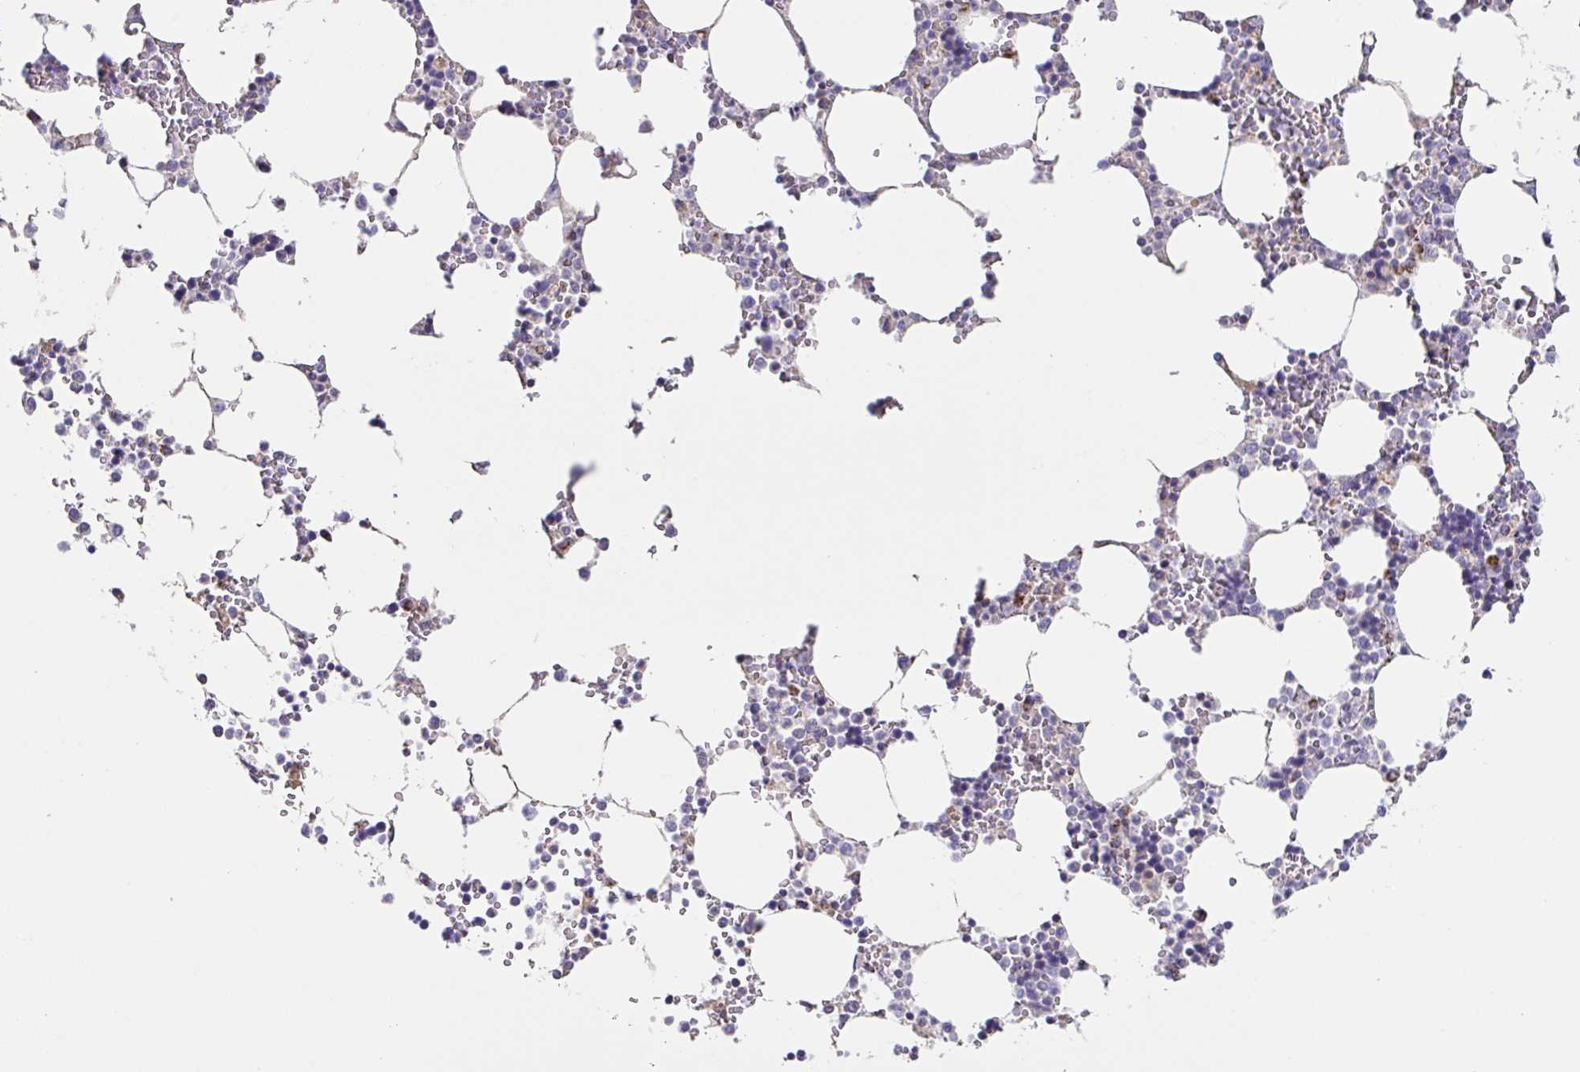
{"staining": {"intensity": "negative", "quantity": "none", "location": "none"}, "tissue": "bone marrow", "cell_type": "Hematopoietic cells", "image_type": "normal", "snomed": [{"axis": "morphology", "description": "Normal tissue, NOS"}, {"axis": "topography", "description": "Bone marrow"}], "caption": "Hematopoietic cells show no significant expression in normal bone marrow. The staining was performed using DAB (3,3'-diaminobenzidine) to visualize the protein expression in brown, while the nuclei were stained in blue with hematoxylin (Magnification: 20x).", "gene": "DOK7", "patient": {"sex": "male", "age": 64}}